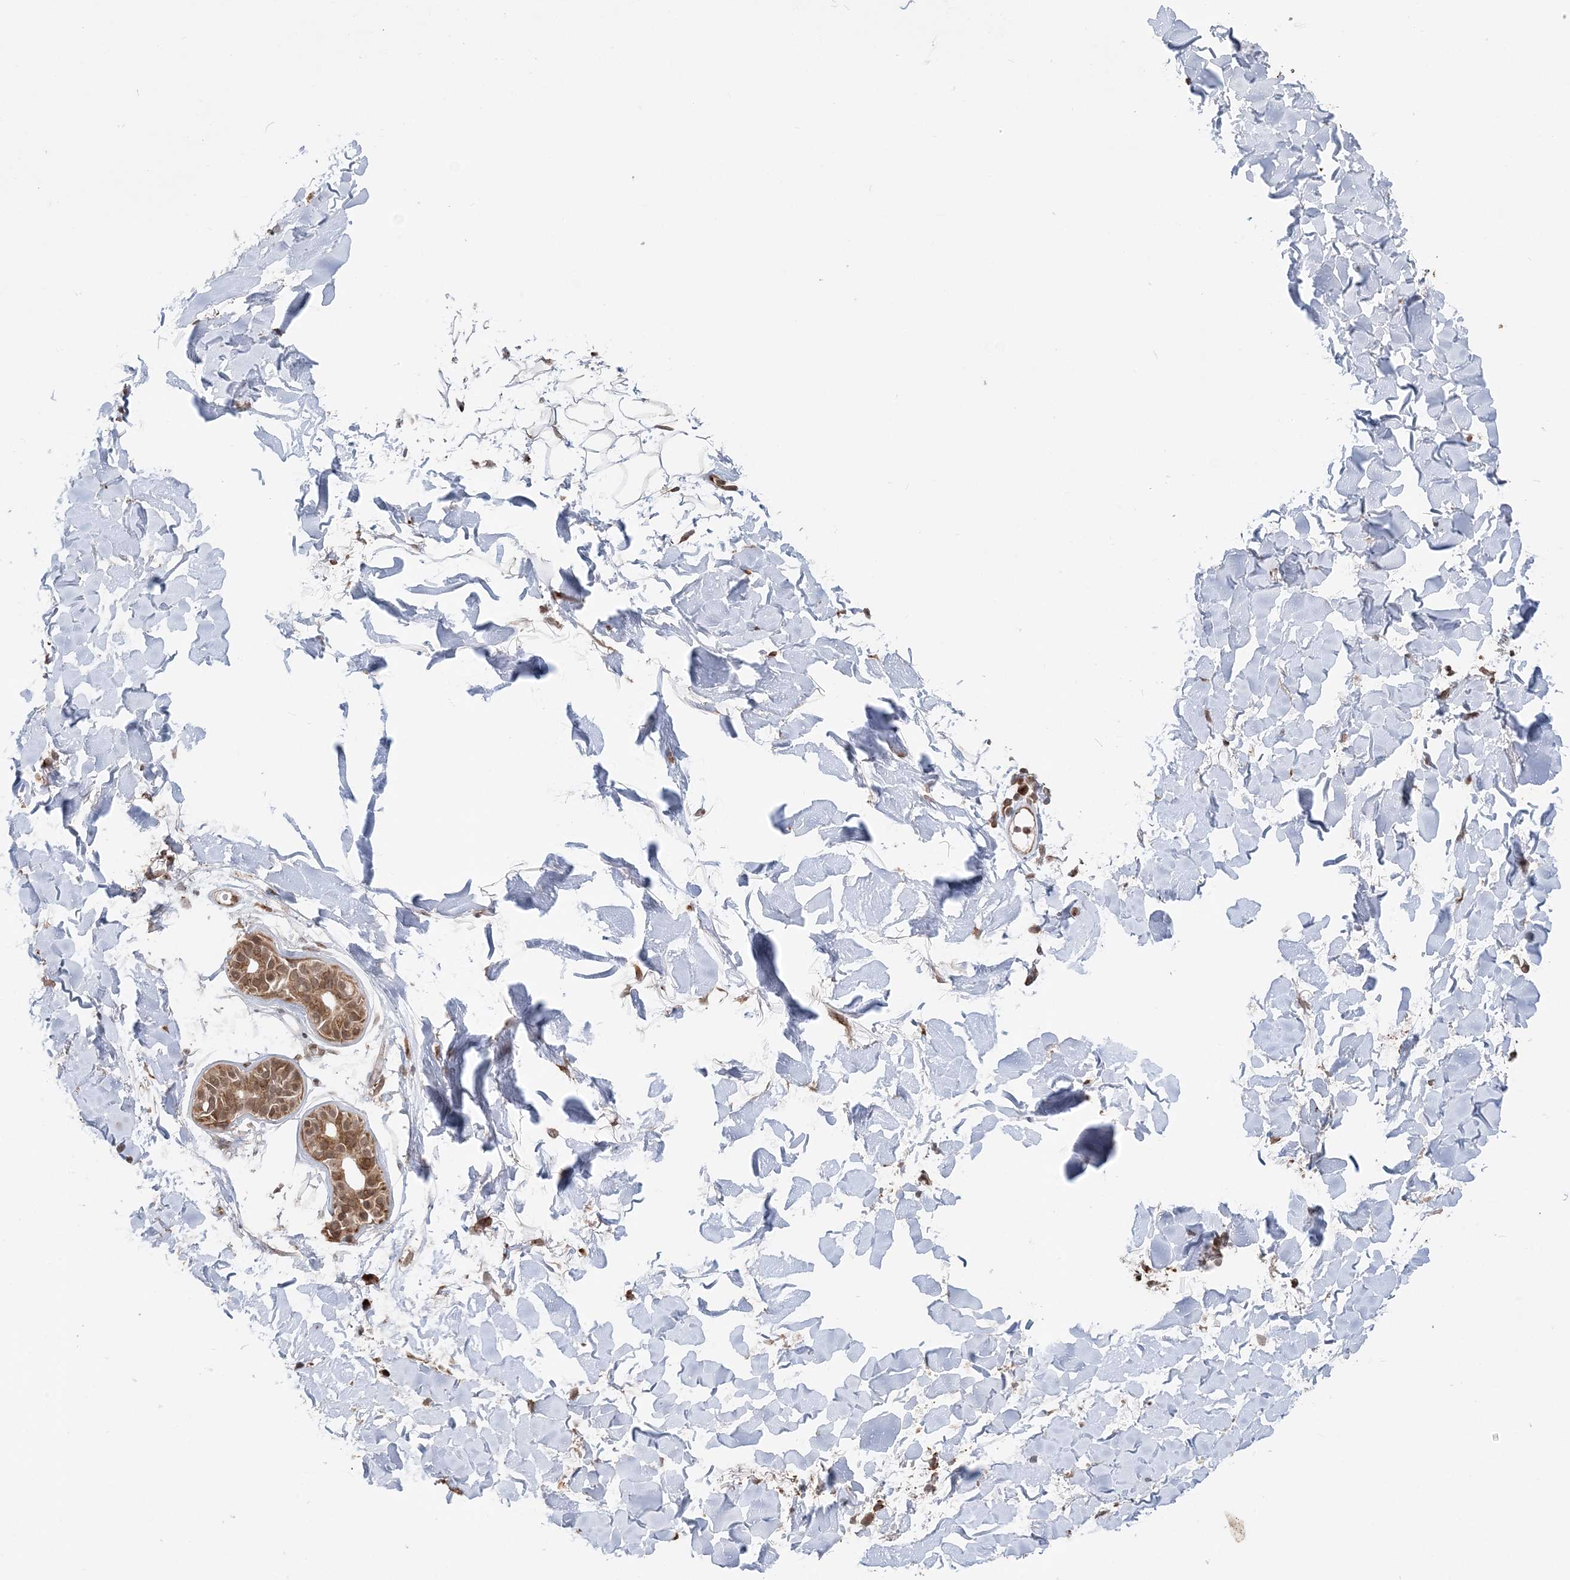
{"staining": {"intensity": "moderate", "quantity": ">75%", "location": "cytoplasmic/membranous"}, "tissue": "skin cancer", "cell_type": "Tumor cells", "image_type": "cancer", "snomed": [{"axis": "morphology", "description": "Basal cell carcinoma"}, {"axis": "topography", "description": "Skin"}], "caption": "Moderate cytoplasmic/membranous staining is present in about >75% of tumor cells in skin cancer (basal cell carcinoma). The staining was performed using DAB (3,3'-diaminobenzidine) to visualize the protein expression in brown, while the nuclei were stained in blue with hematoxylin (Magnification: 20x).", "gene": "TMED10", "patient": {"sex": "female", "age": 58}}